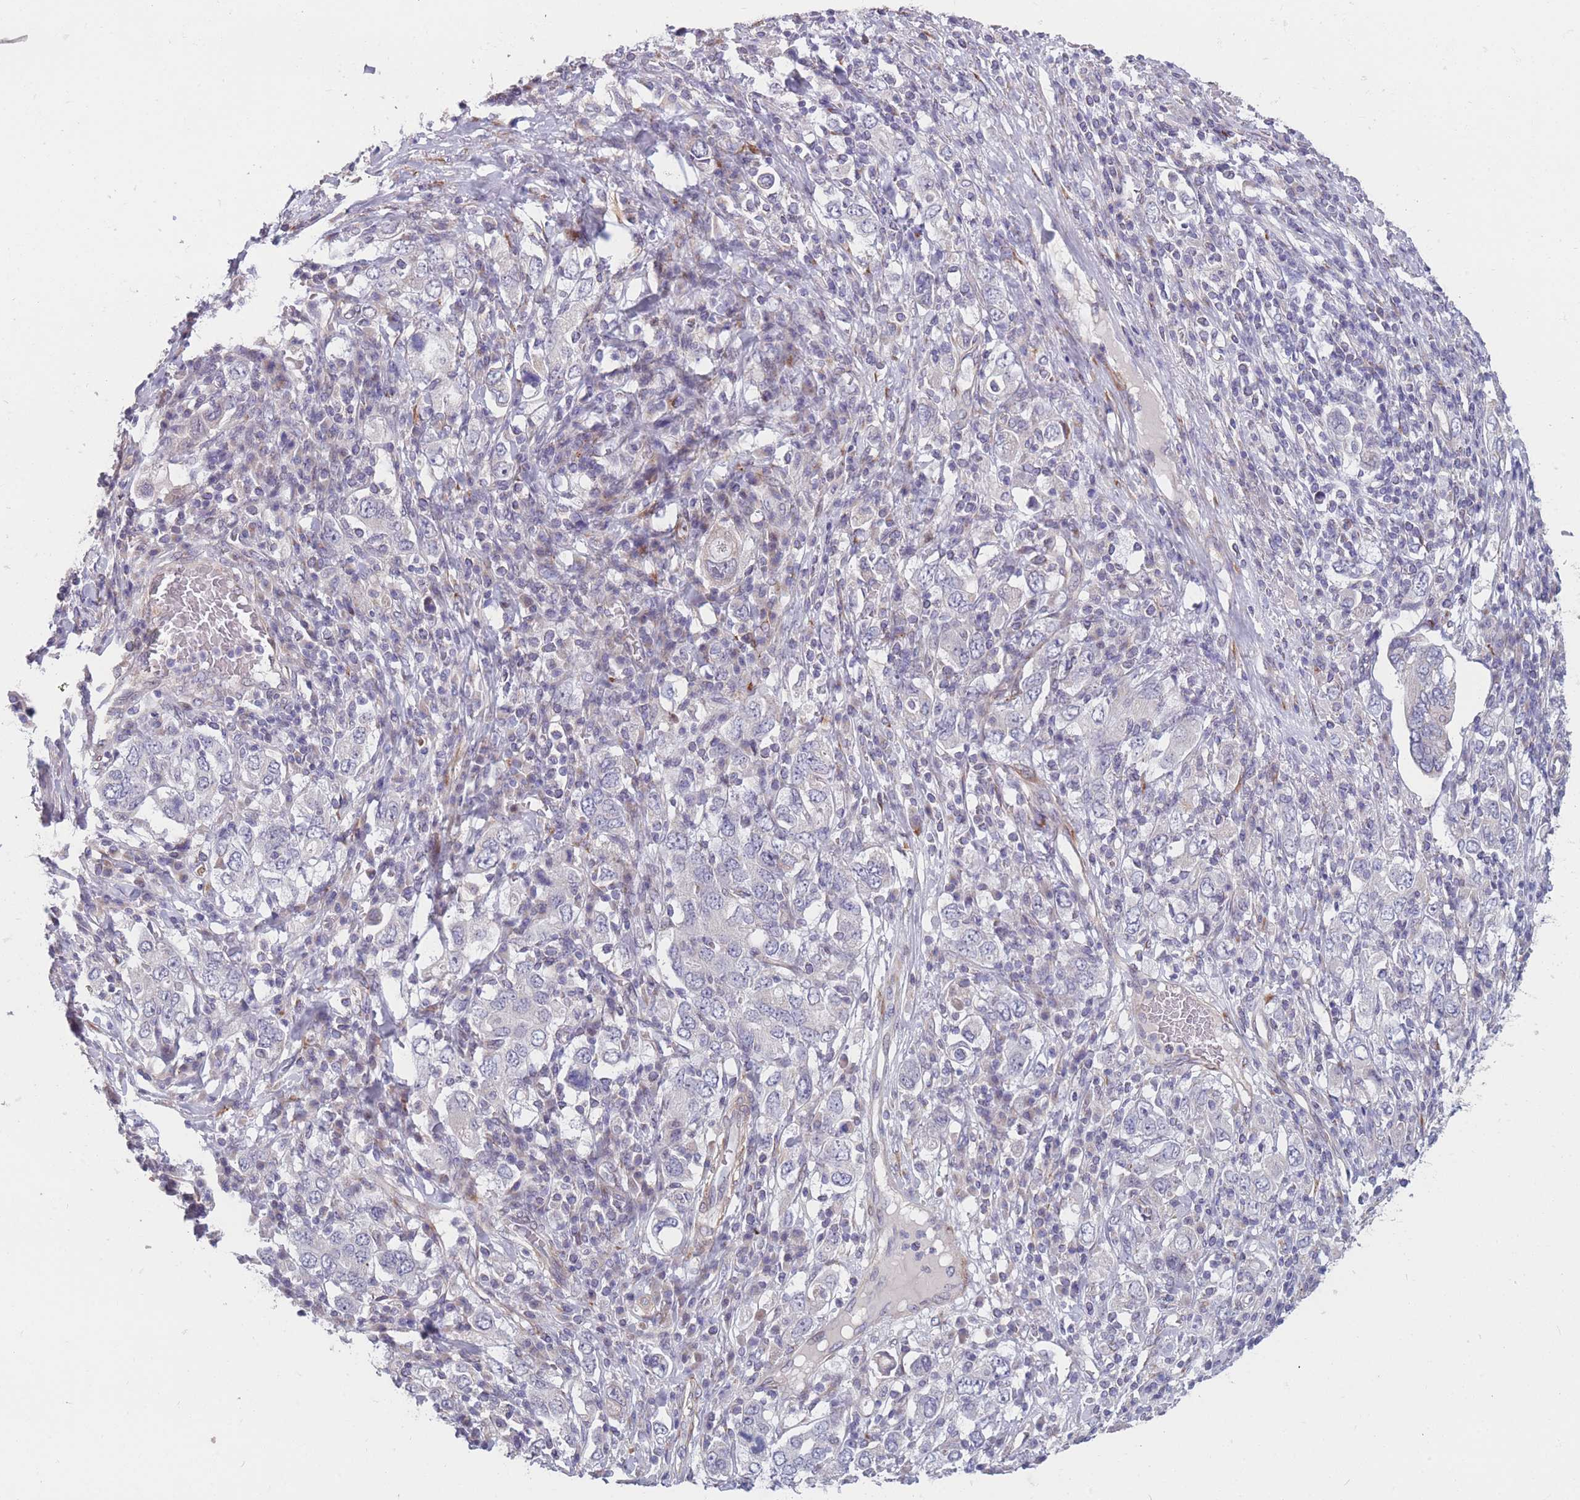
{"staining": {"intensity": "negative", "quantity": "none", "location": "none"}, "tissue": "stomach cancer", "cell_type": "Tumor cells", "image_type": "cancer", "snomed": [{"axis": "morphology", "description": "Adenocarcinoma, NOS"}, {"axis": "topography", "description": "Stomach, upper"}, {"axis": "topography", "description": "Stomach"}], "caption": "Tumor cells are negative for protein expression in human adenocarcinoma (stomach). (DAB (3,3'-diaminobenzidine) immunohistochemistry visualized using brightfield microscopy, high magnification).", "gene": "CCNQ", "patient": {"sex": "male", "age": 62}}